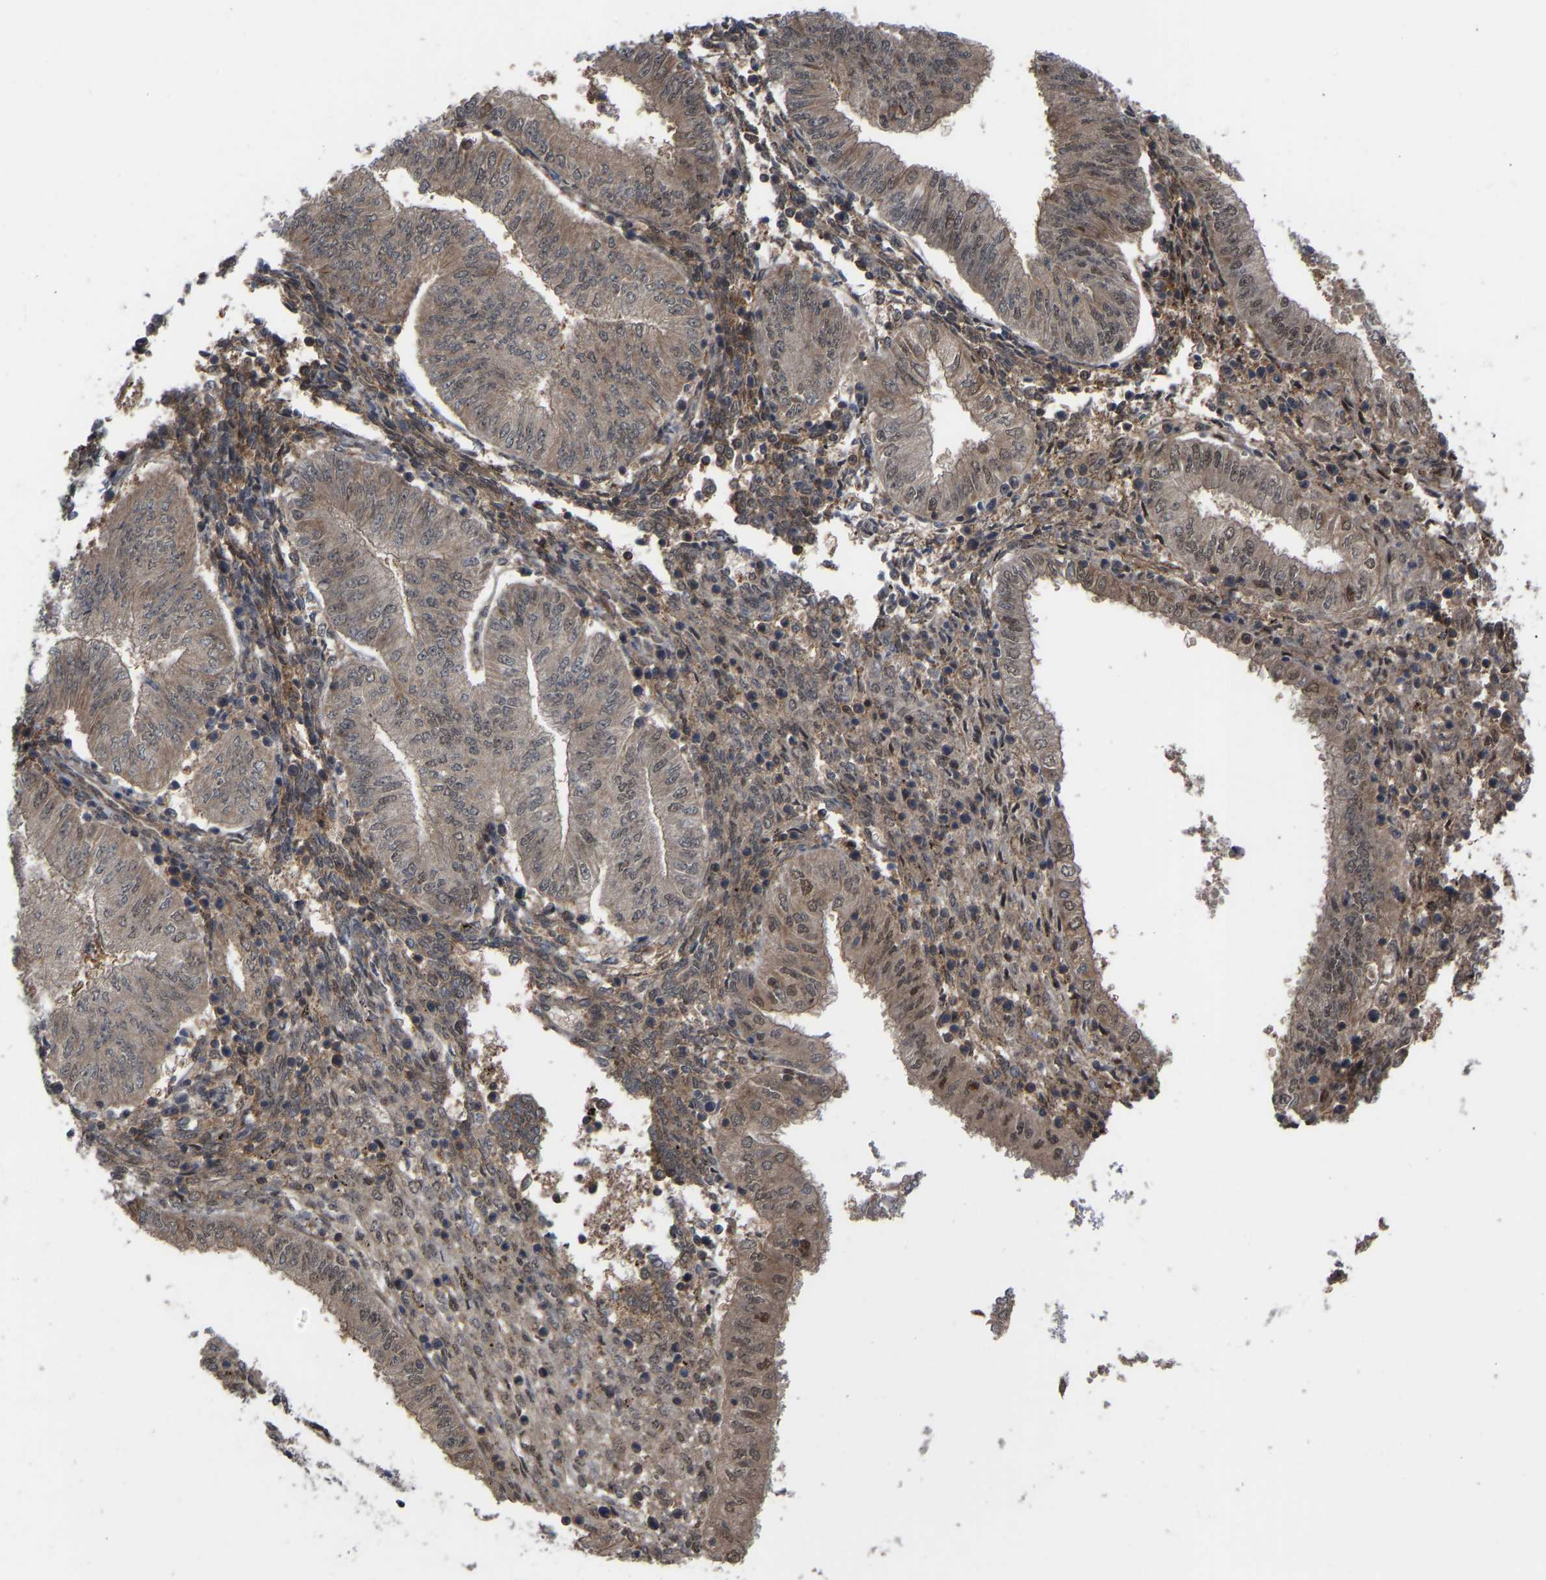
{"staining": {"intensity": "weak", "quantity": ">75%", "location": "cytoplasmic/membranous,nuclear"}, "tissue": "endometrial cancer", "cell_type": "Tumor cells", "image_type": "cancer", "snomed": [{"axis": "morphology", "description": "Normal tissue, NOS"}, {"axis": "morphology", "description": "Adenocarcinoma, NOS"}, {"axis": "topography", "description": "Endometrium"}], "caption": "High-power microscopy captured an immunohistochemistry (IHC) histopathology image of endometrial cancer, revealing weak cytoplasmic/membranous and nuclear positivity in about >75% of tumor cells. Using DAB (3,3'-diaminobenzidine) (brown) and hematoxylin (blue) stains, captured at high magnification using brightfield microscopy.", "gene": "CYP7B1", "patient": {"sex": "female", "age": 53}}